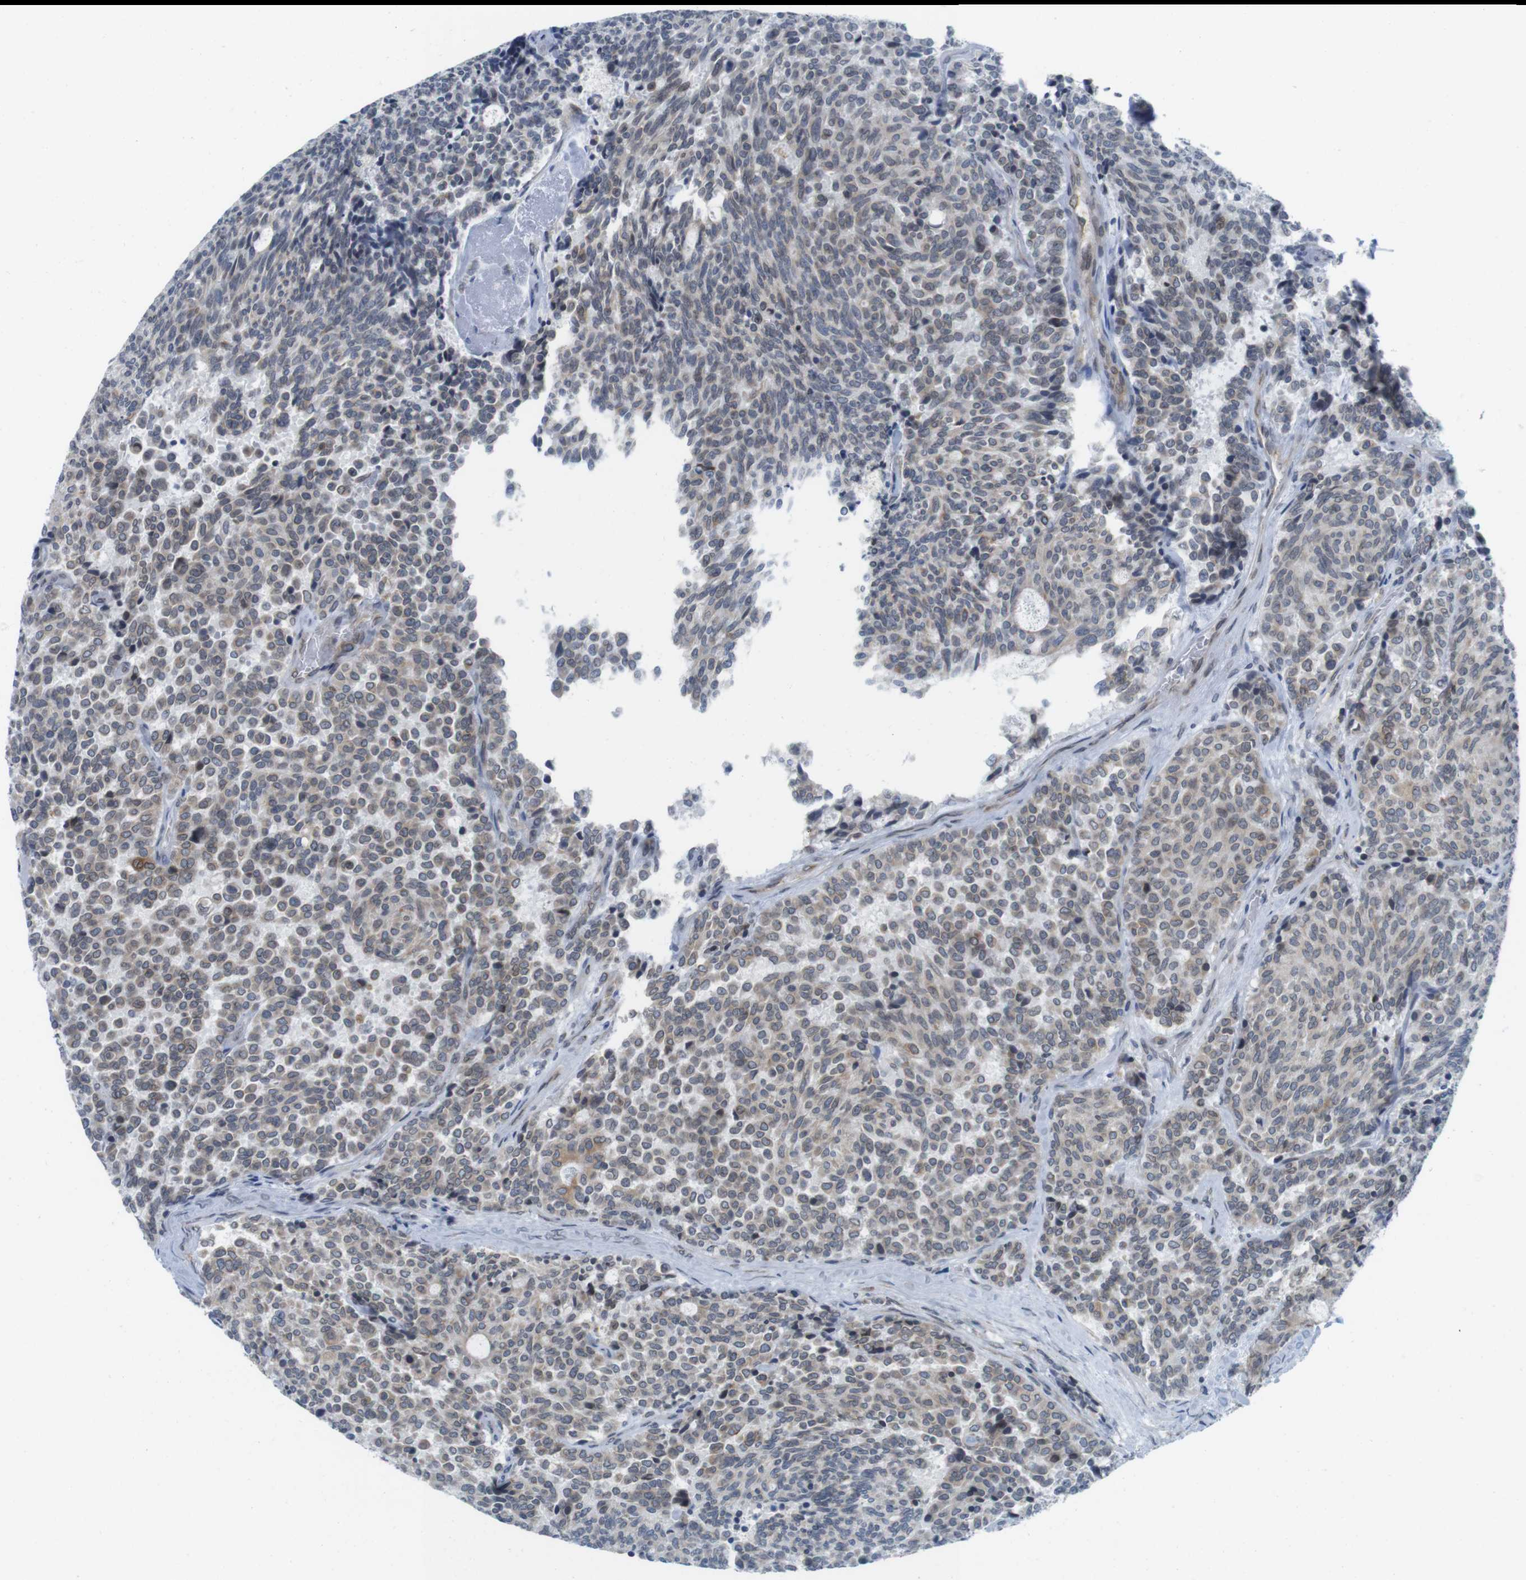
{"staining": {"intensity": "weak", "quantity": "<25%", "location": "cytoplasmic/membranous"}, "tissue": "carcinoid", "cell_type": "Tumor cells", "image_type": "cancer", "snomed": [{"axis": "morphology", "description": "Carcinoid, malignant, NOS"}, {"axis": "topography", "description": "Pancreas"}], "caption": "DAB immunohistochemical staining of carcinoid (malignant) reveals no significant expression in tumor cells. The staining is performed using DAB (3,3'-diaminobenzidine) brown chromogen with nuclei counter-stained in using hematoxylin.", "gene": "ERGIC3", "patient": {"sex": "female", "age": 54}}